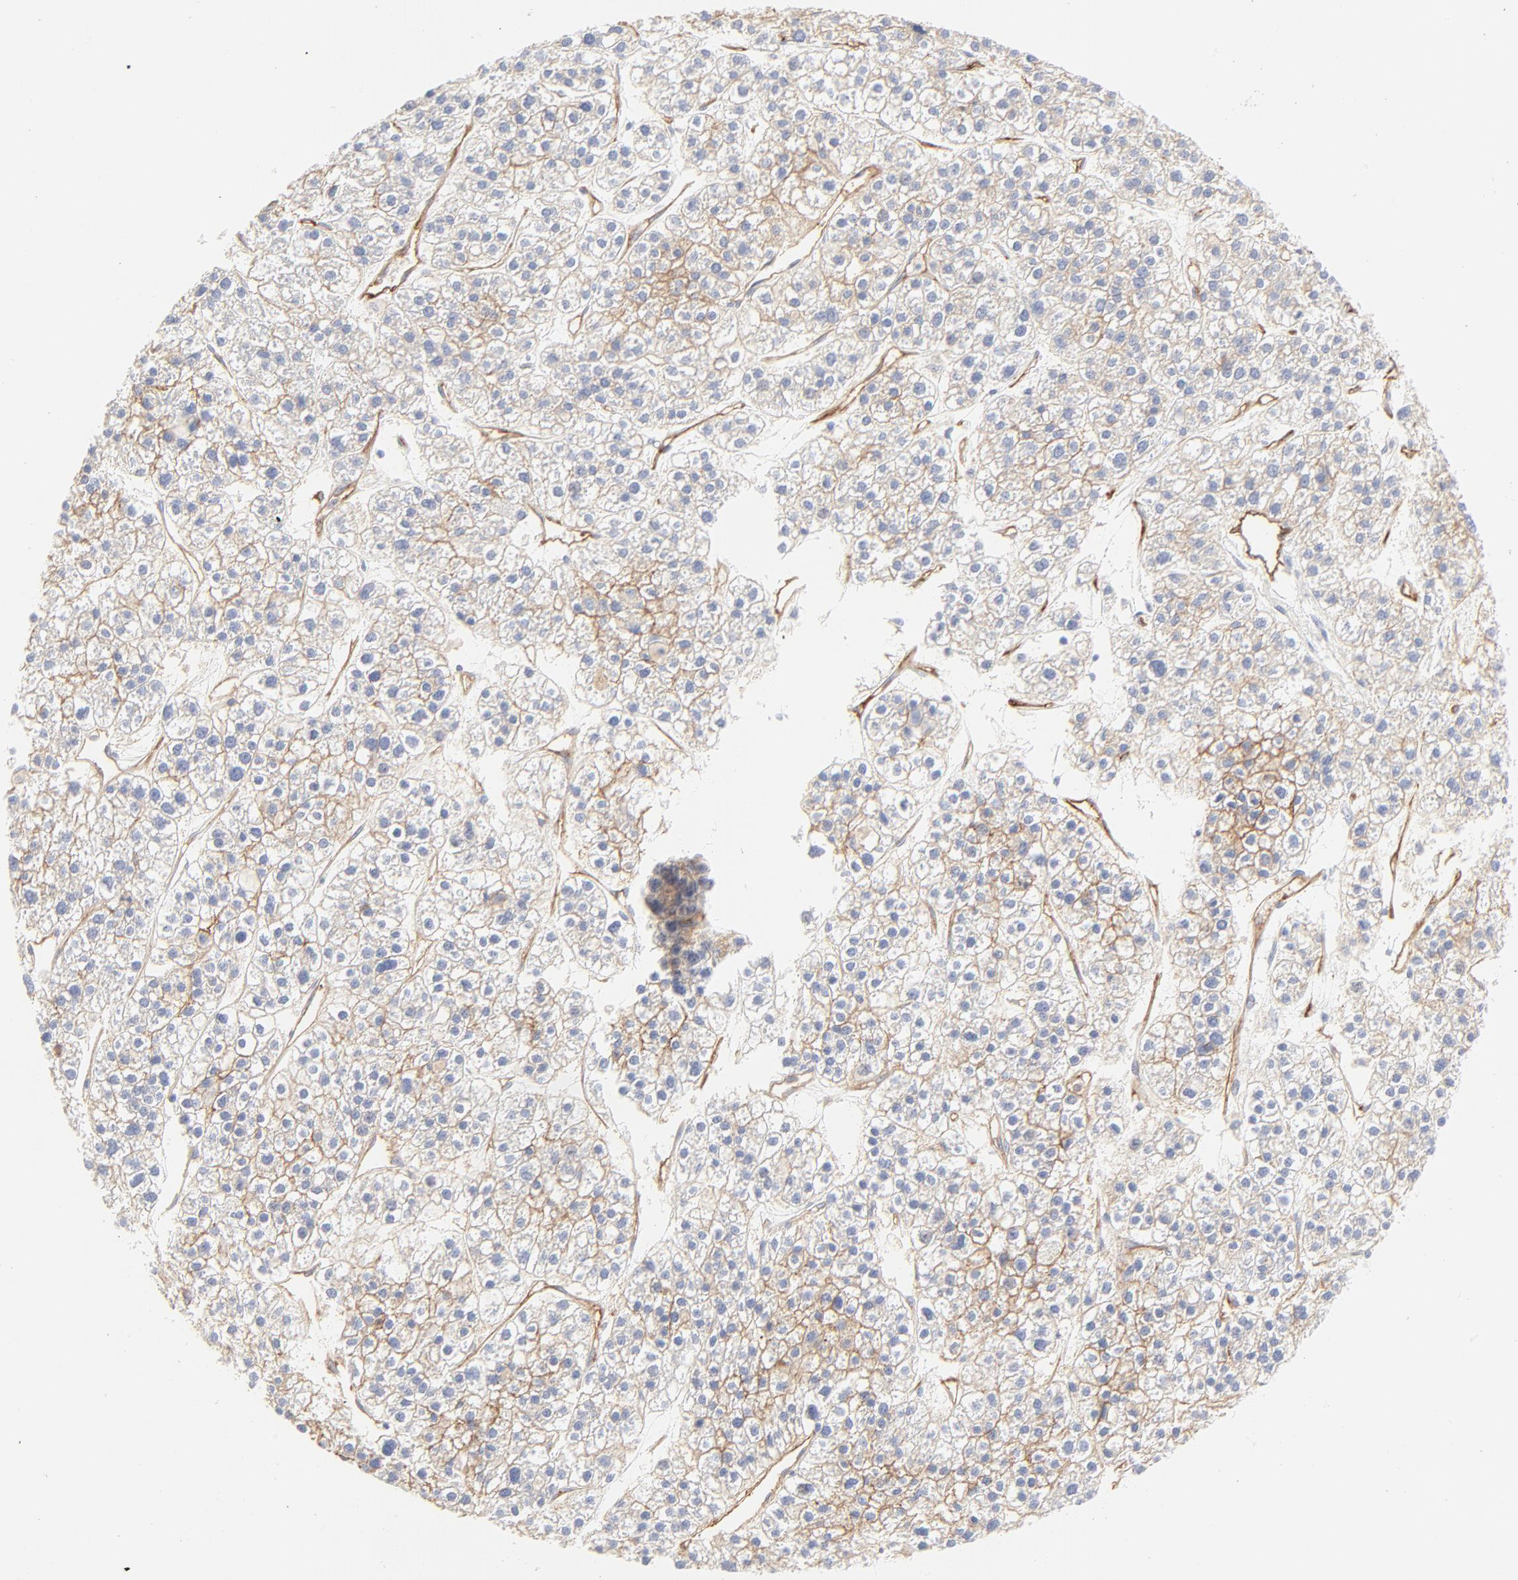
{"staining": {"intensity": "weak", "quantity": "<25%", "location": "cytoplasmic/membranous"}, "tissue": "liver cancer", "cell_type": "Tumor cells", "image_type": "cancer", "snomed": [{"axis": "morphology", "description": "Carcinoma, Hepatocellular, NOS"}, {"axis": "topography", "description": "Liver"}], "caption": "Tumor cells are negative for brown protein staining in liver cancer (hepatocellular carcinoma).", "gene": "ITGA5", "patient": {"sex": "female", "age": 85}}